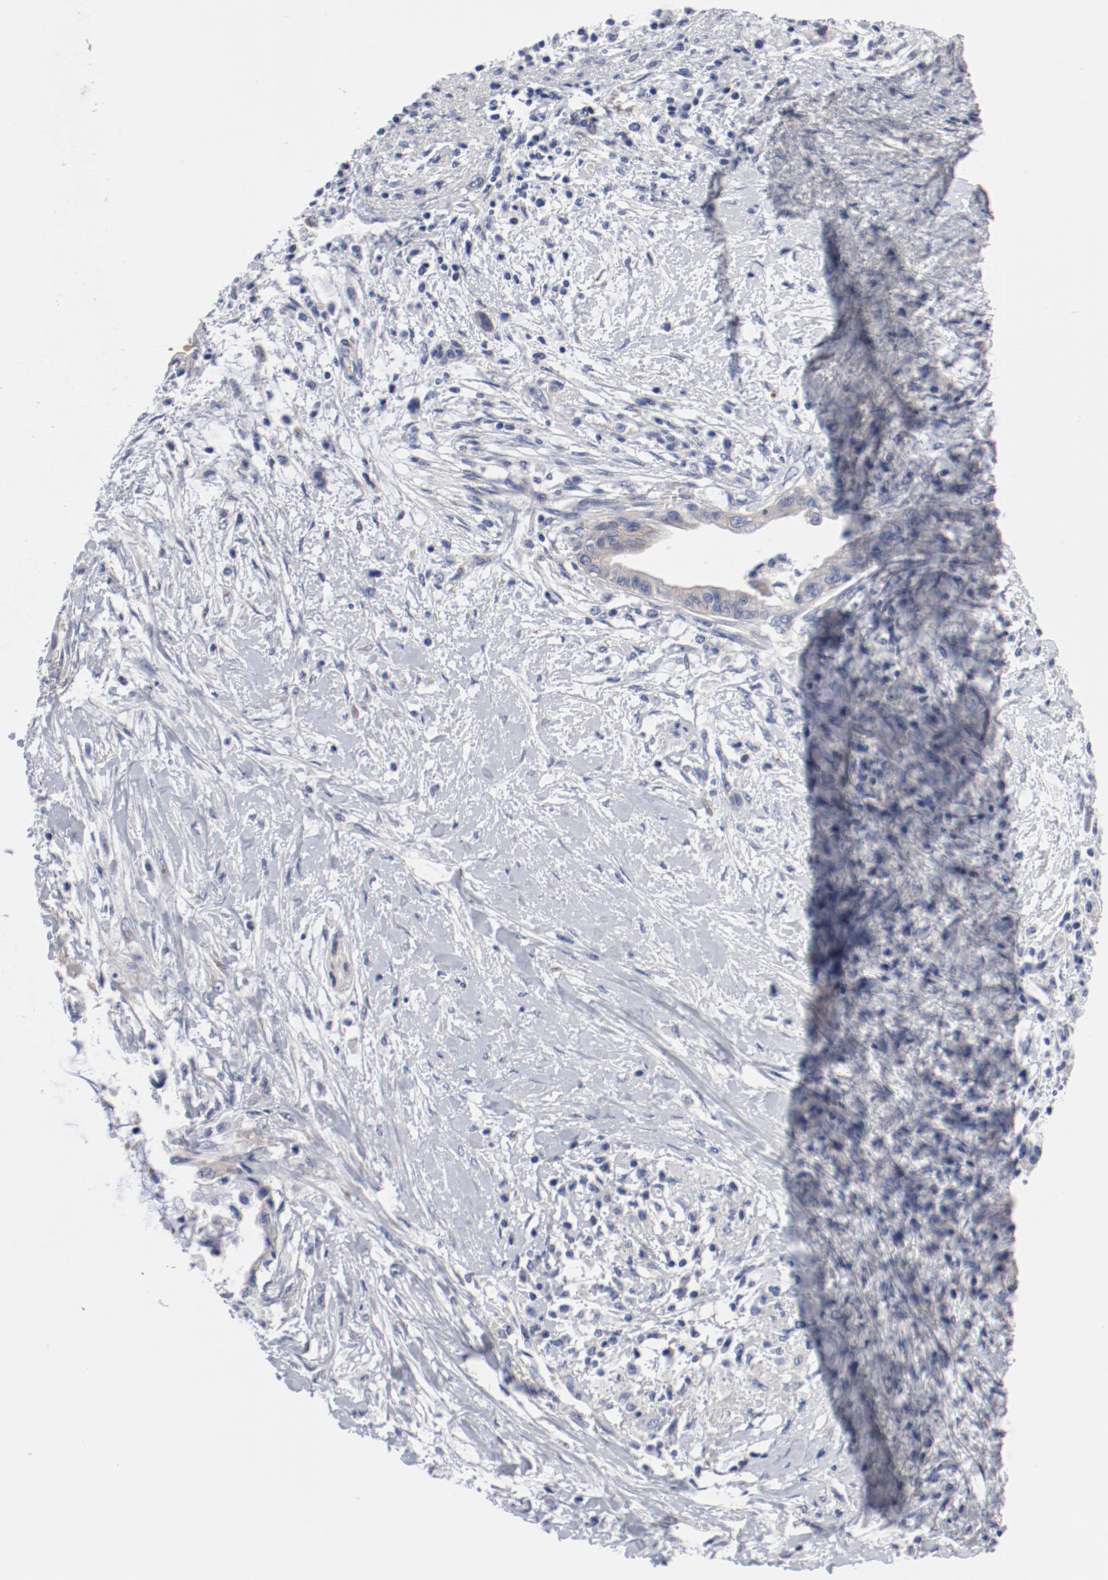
{"staining": {"intensity": "weak", "quantity": "25%-75%", "location": "cytoplasmic/membranous"}, "tissue": "pancreatic cancer", "cell_type": "Tumor cells", "image_type": "cancer", "snomed": [{"axis": "morphology", "description": "Adenocarcinoma, NOS"}, {"axis": "topography", "description": "Pancreas"}], "caption": "Immunohistochemistry histopathology image of neoplastic tissue: adenocarcinoma (pancreatic) stained using immunohistochemistry demonstrates low levels of weak protein expression localized specifically in the cytoplasmic/membranous of tumor cells, appearing as a cytoplasmic/membranous brown color.", "gene": "GPR143", "patient": {"sex": "female", "age": 64}}